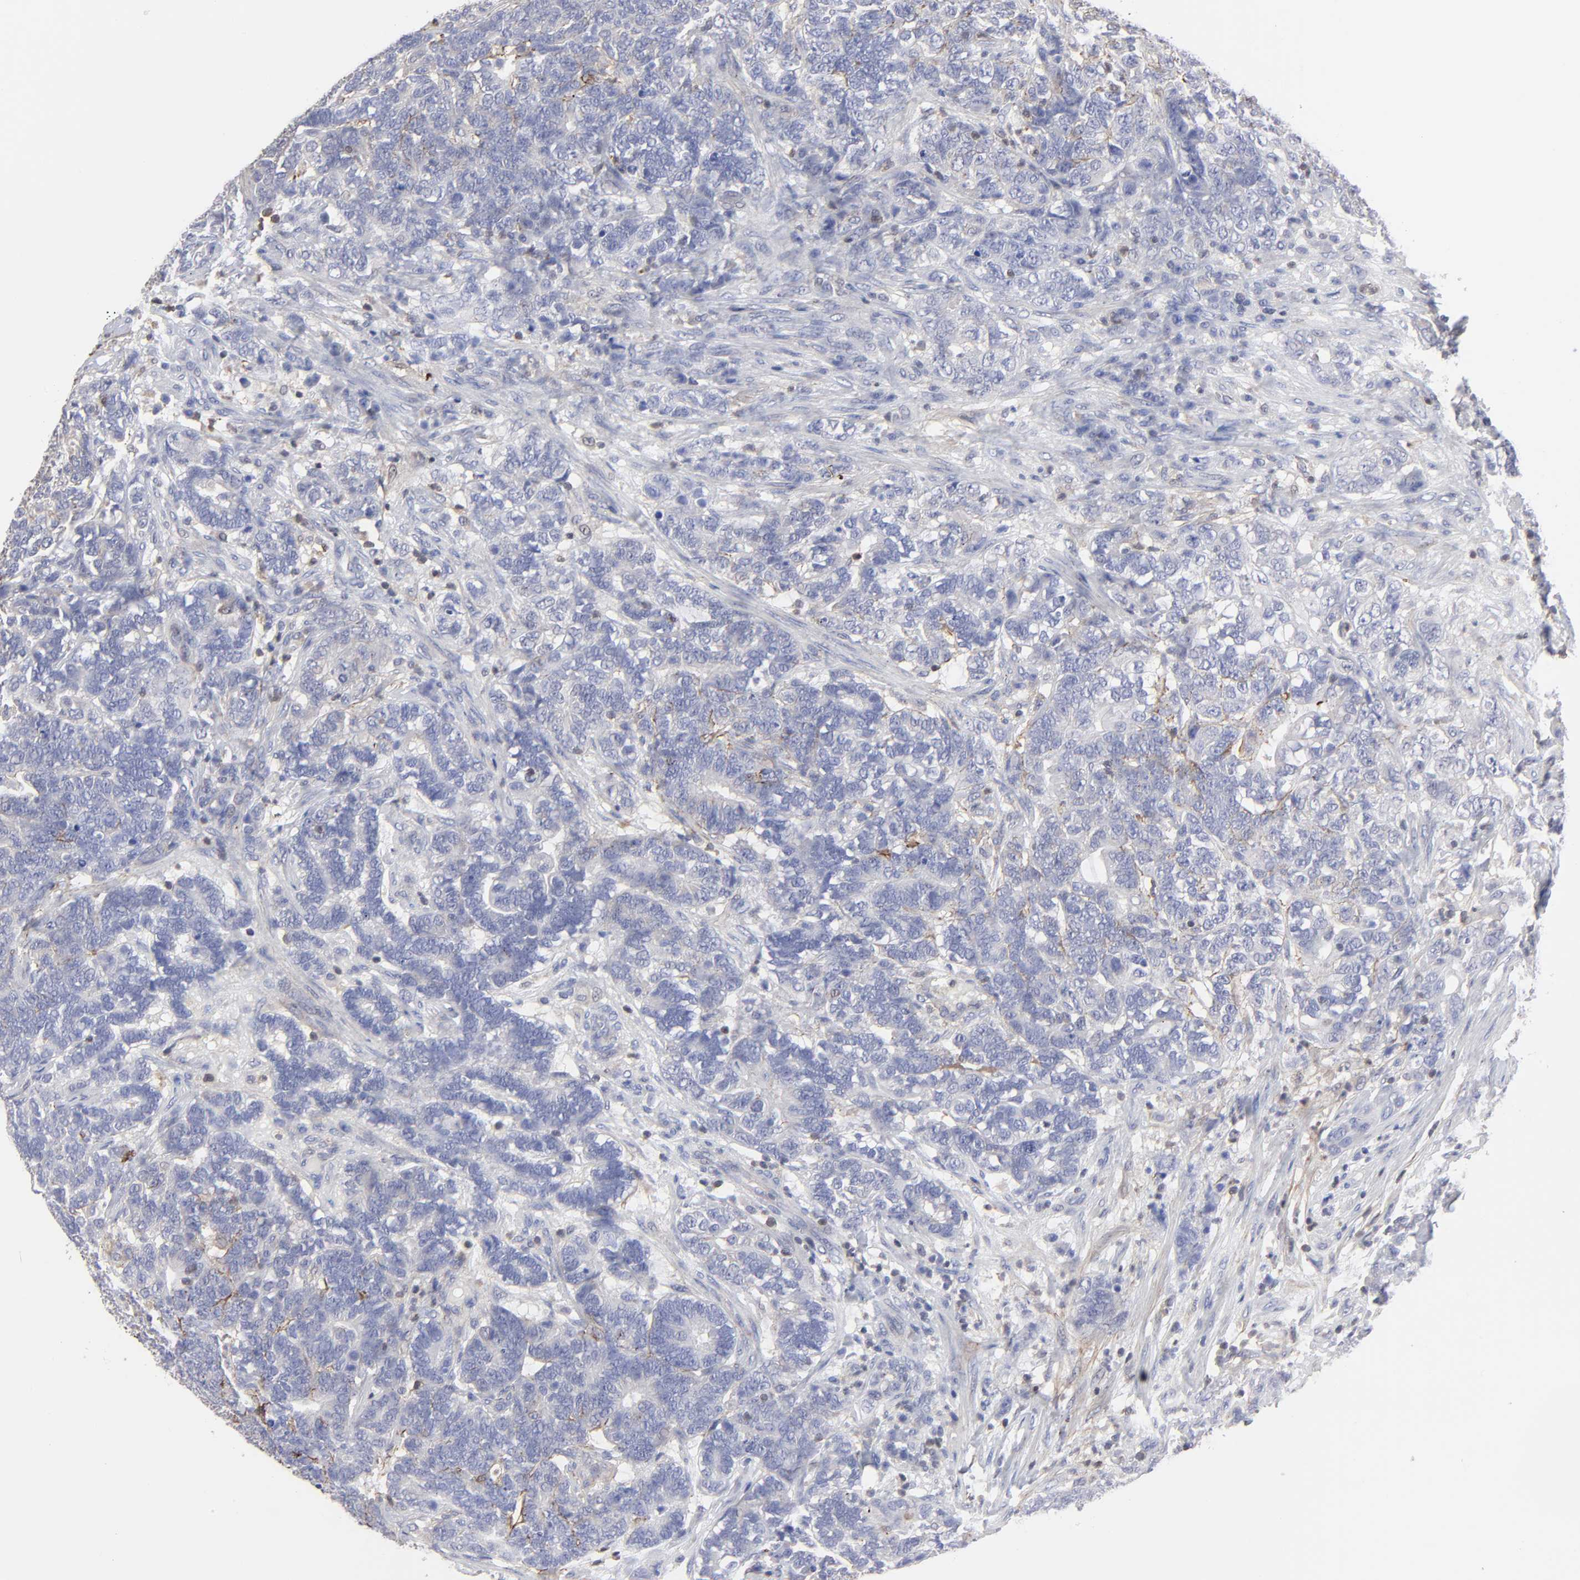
{"staining": {"intensity": "negative", "quantity": "none", "location": "none"}, "tissue": "testis cancer", "cell_type": "Tumor cells", "image_type": "cancer", "snomed": [{"axis": "morphology", "description": "Carcinoma, Embryonal, NOS"}, {"axis": "topography", "description": "Testis"}], "caption": "Human embryonal carcinoma (testis) stained for a protein using IHC demonstrates no positivity in tumor cells.", "gene": "TBXT", "patient": {"sex": "male", "age": 26}}